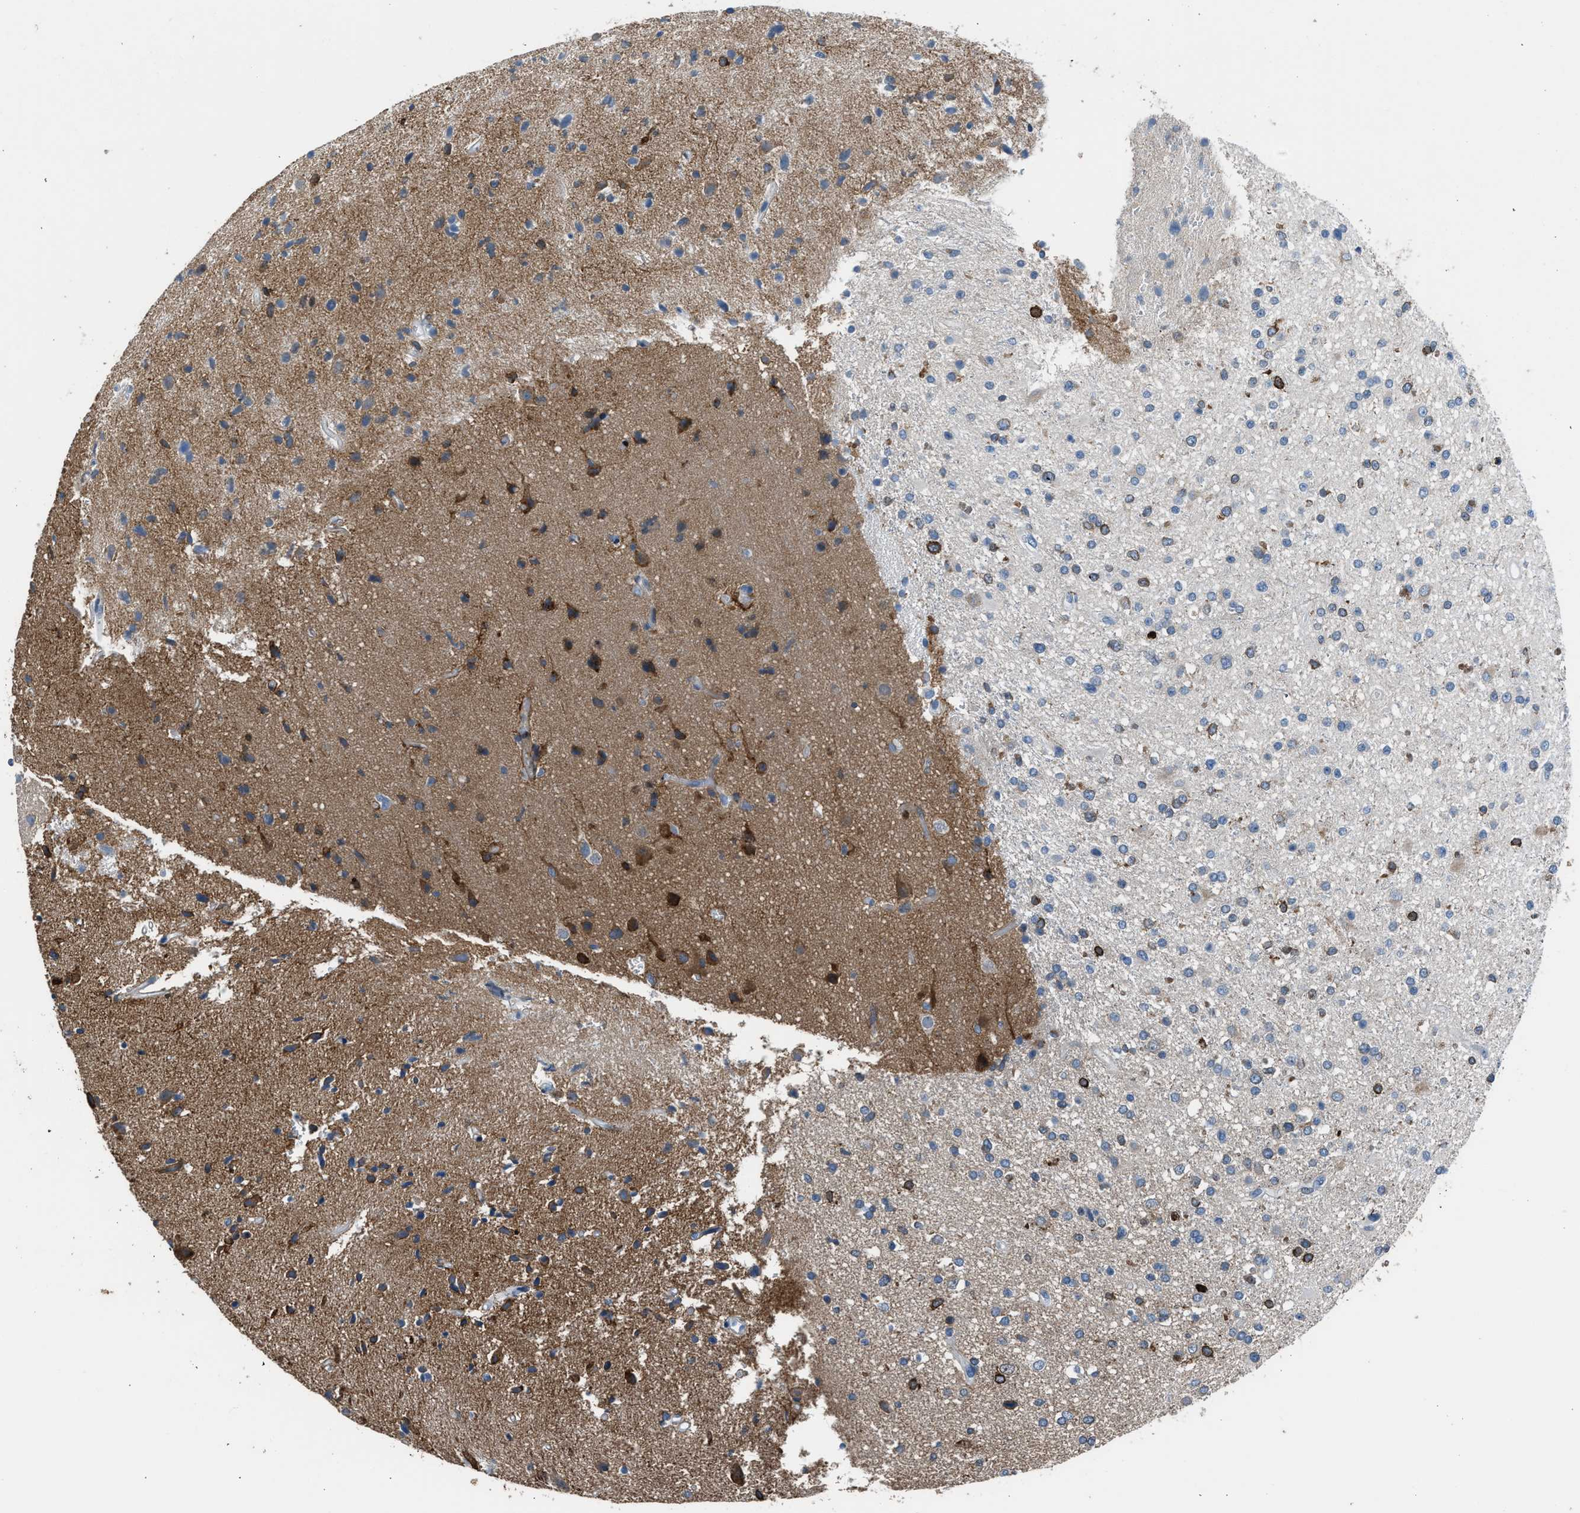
{"staining": {"intensity": "moderate", "quantity": "25%-75%", "location": "cytoplasmic/membranous"}, "tissue": "glioma", "cell_type": "Tumor cells", "image_type": "cancer", "snomed": [{"axis": "morphology", "description": "Glioma, malignant, High grade"}, {"axis": "topography", "description": "Brain"}], "caption": "This histopathology image shows glioma stained with IHC to label a protein in brown. The cytoplasmic/membranous of tumor cells show moderate positivity for the protein. Nuclei are counter-stained blue.", "gene": "RNF41", "patient": {"sex": "male", "age": 33}}